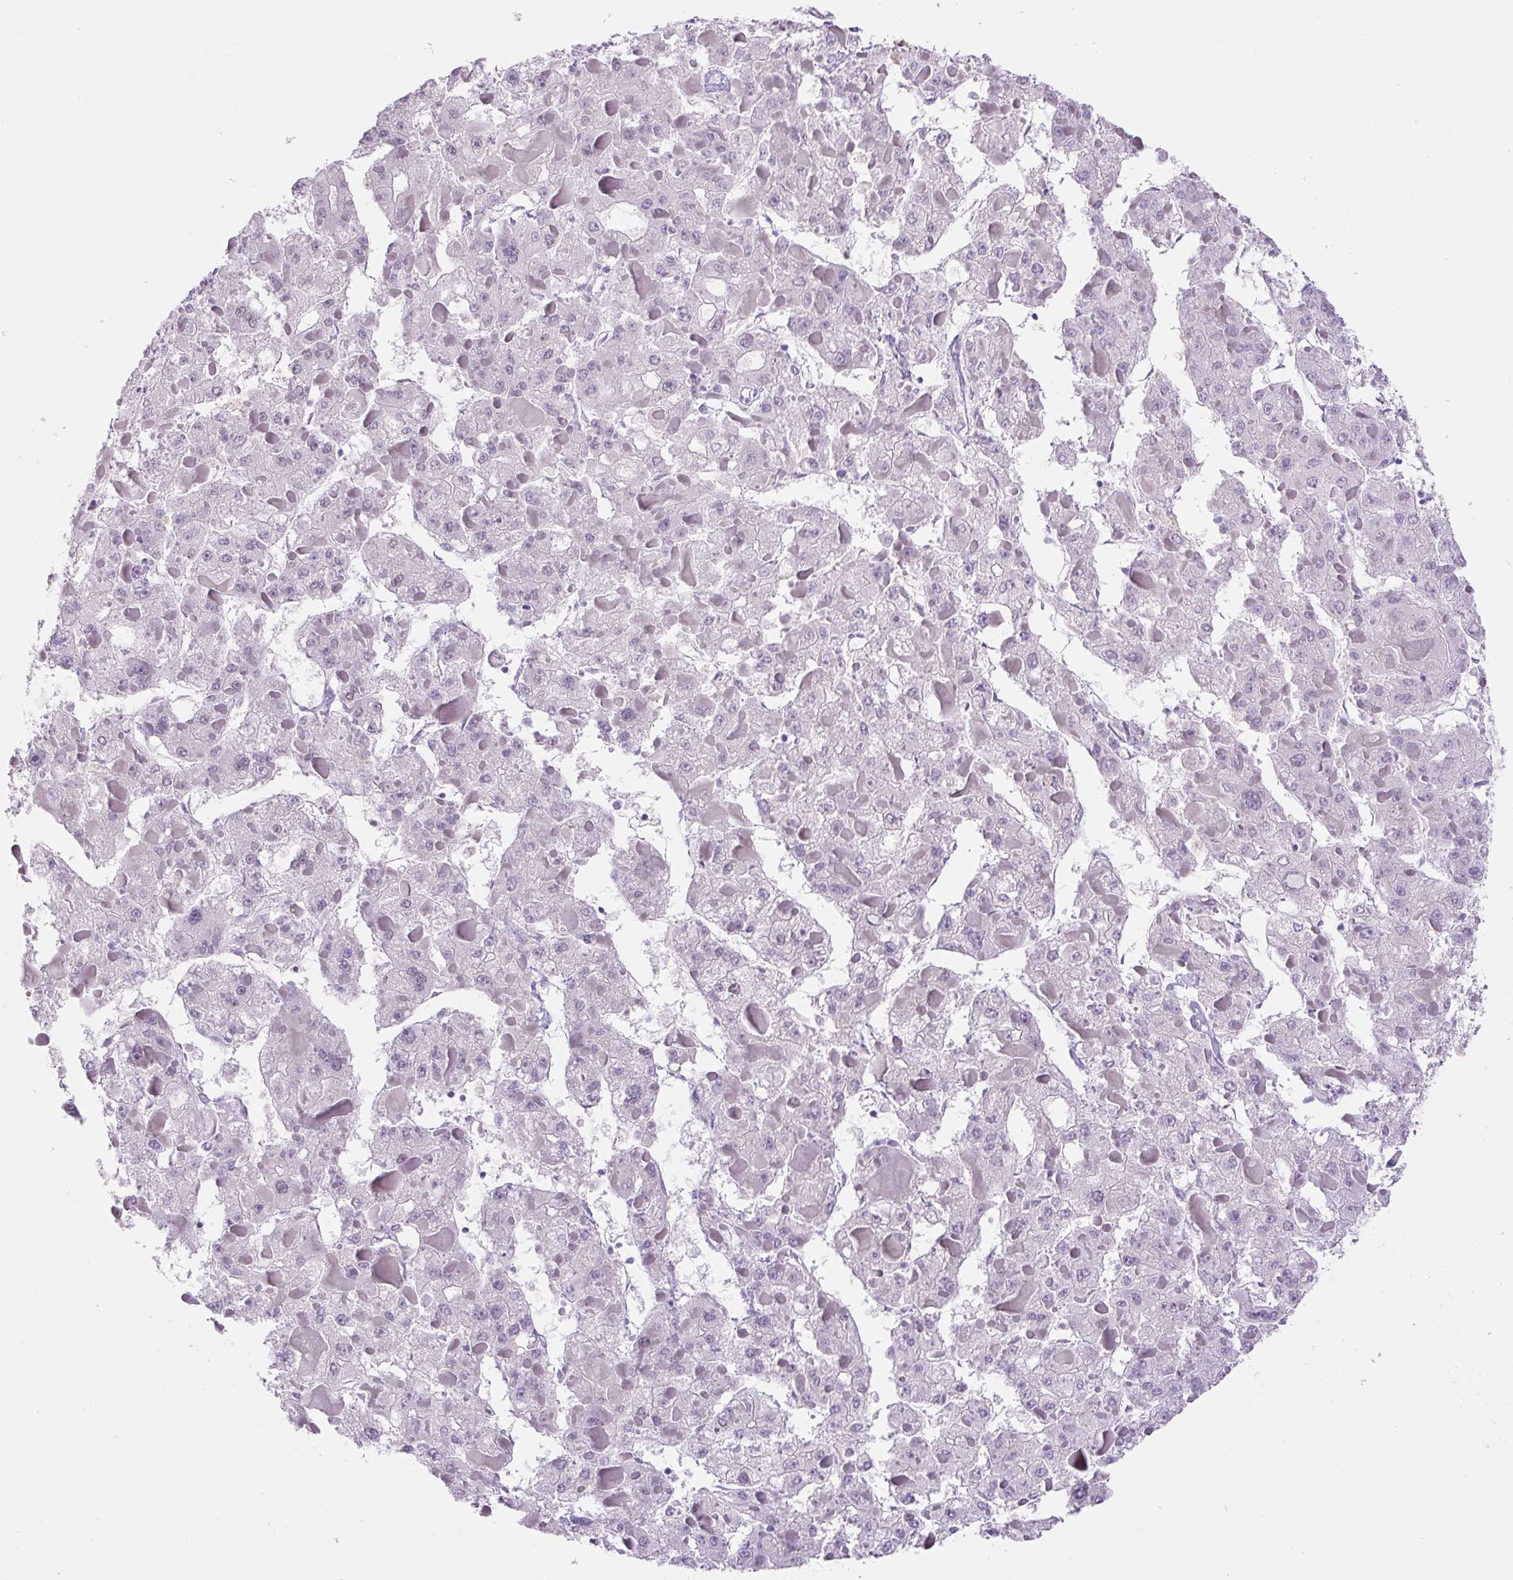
{"staining": {"intensity": "negative", "quantity": "none", "location": "none"}, "tissue": "liver cancer", "cell_type": "Tumor cells", "image_type": "cancer", "snomed": [{"axis": "morphology", "description": "Carcinoma, Hepatocellular, NOS"}, {"axis": "topography", "description": "Liver"}], "caption": "High power microscopy image of an immunohistochemistry photomicrograph of hepatocellular carcinoma (liver), revealing no significant expression in tumor cells.", "gene": "B3GALT5", "patient": {"sex": "female", "age": 73}}